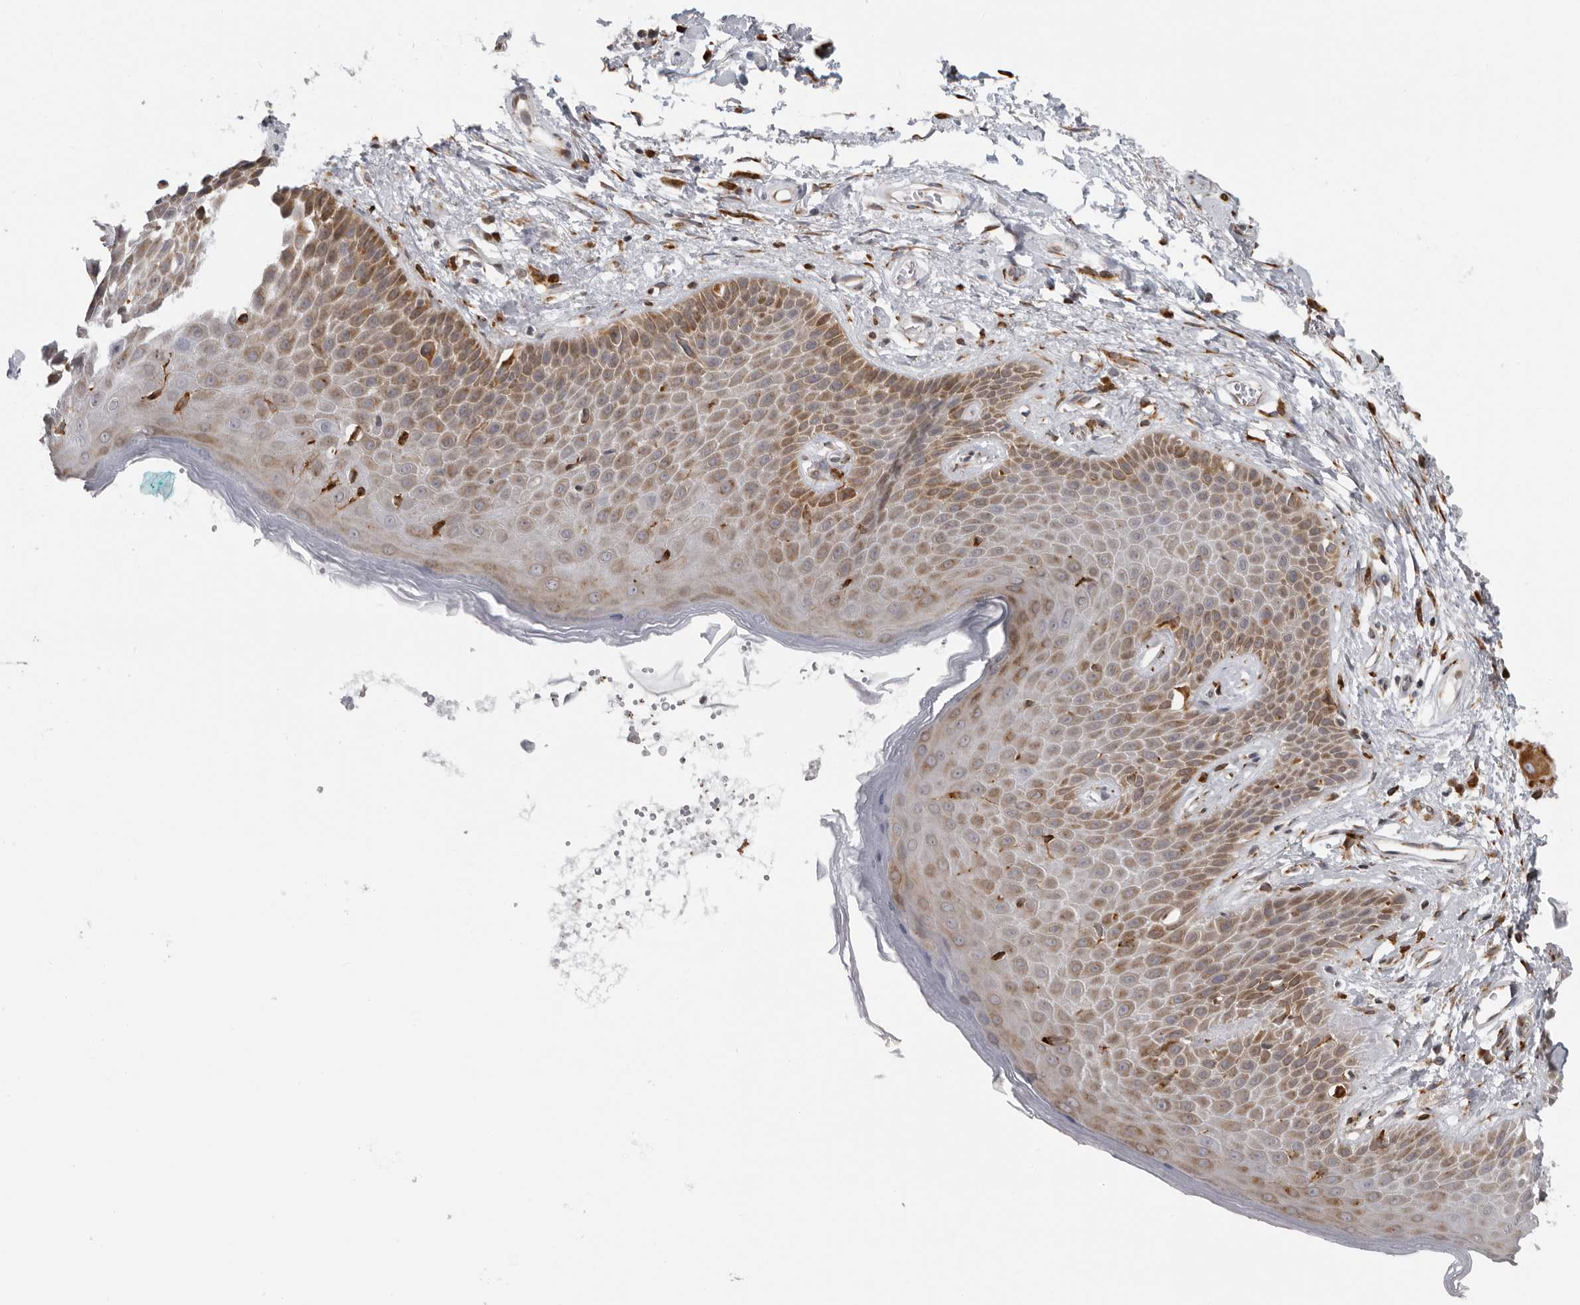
{"staining": {"intensity": "moderate", "quantity": "25%-75%", "location": "cytoplasmic/membranous"}, "tissue": "skin", "cell_type": "Epidermal cells", "image_type": "normal", "snomed": [{"axis": "morphology", "description": "Normal tissue, NOS"}, {"axis": "topography", "description": "Anal"}], "caption": "IHC (DAB (3,3'-diaminobenzidine)) staining of unremarkable skin shows moderate cytoplasmic/membranous protein positivity in about 25%-75% of epidermal cells. Using DAB (brown) and hematoxylin (blue) stains, captured at high magnification using brightfield microscopy.", "gene": "ALPK2", "patient": {"sex": "male", "age": 74}}